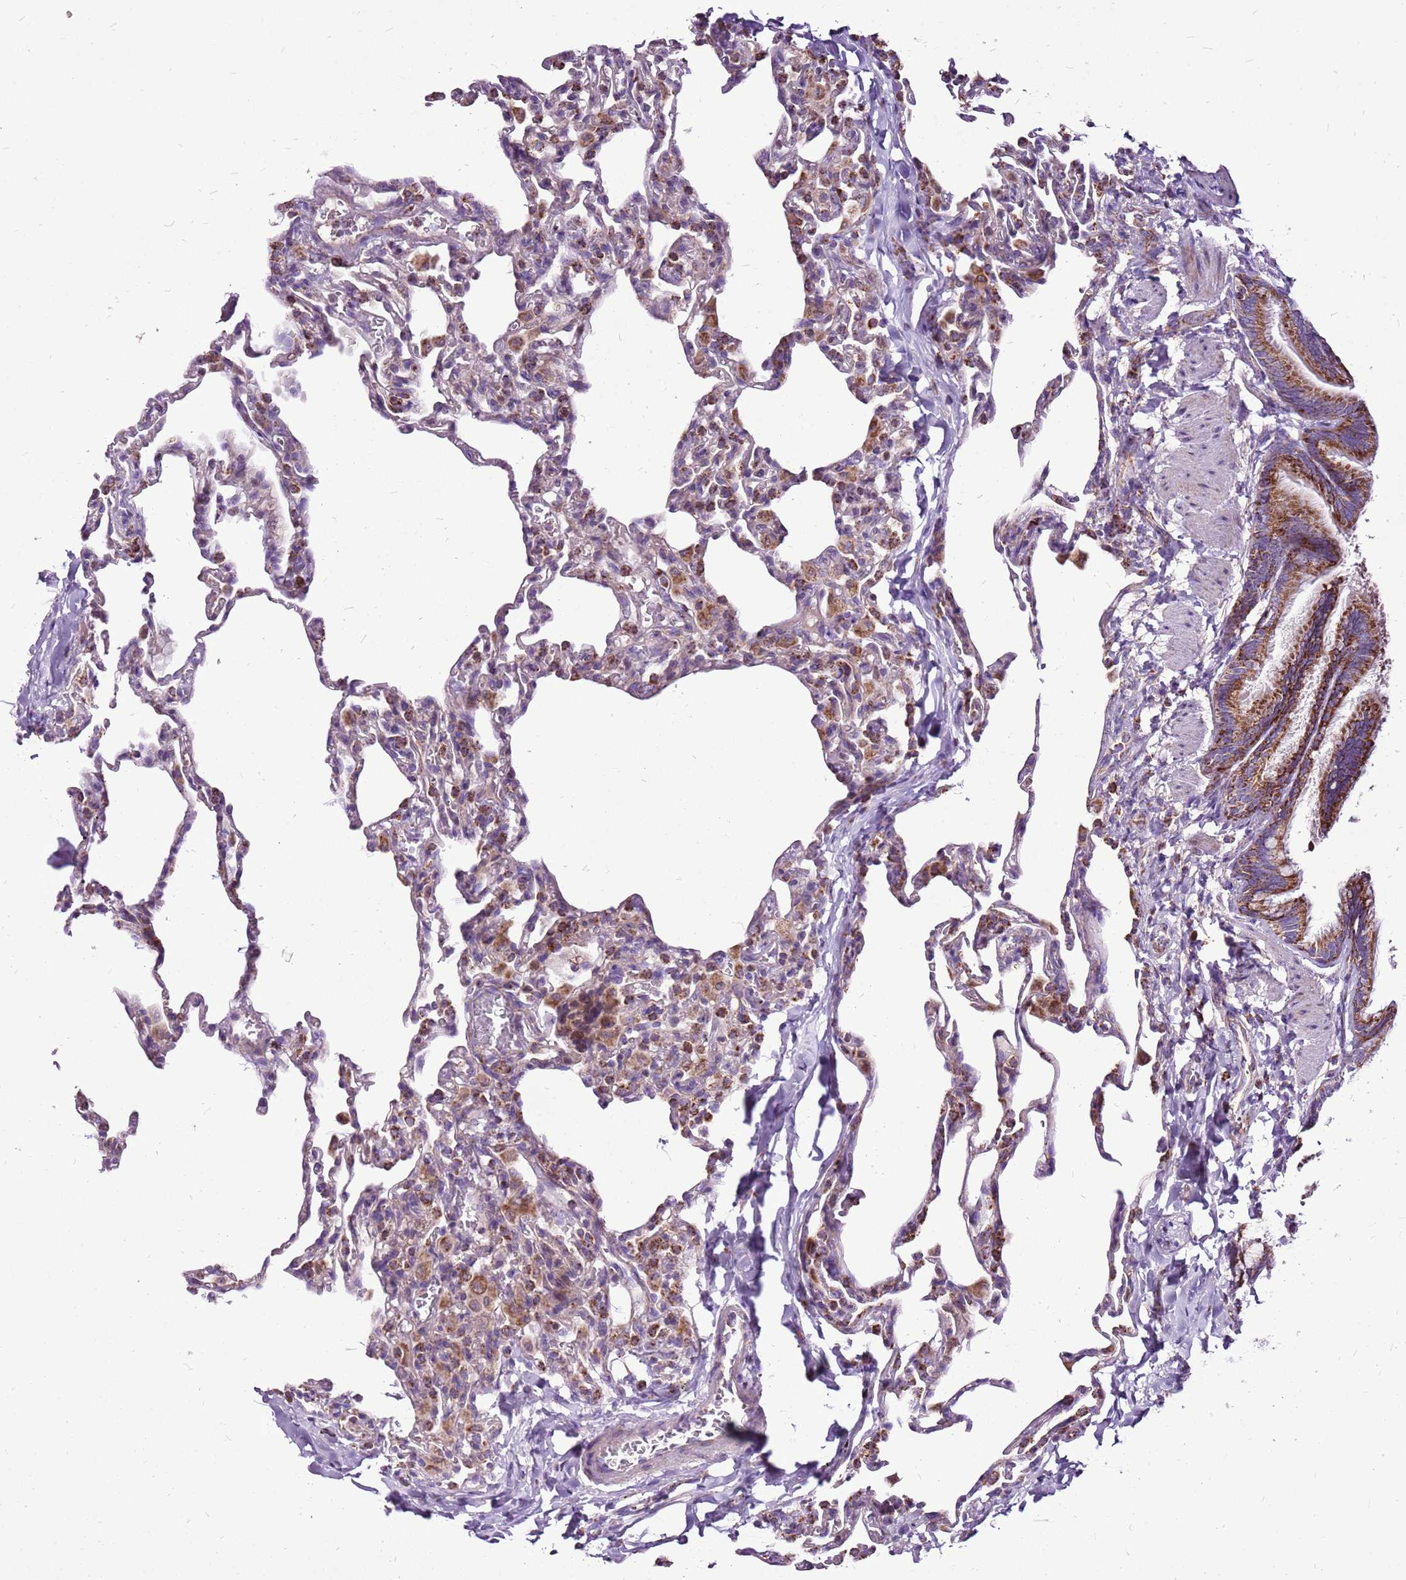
{"staining": {"intensity": "weak", "quantity": "25%-75%", "location": "cytoplasmic/membranous"}, "tissue": "lung", "cell_type": "Alveolar cells", "image_type": "normal", "snomed": [{"axis": "morphology", "description": "Normal tissue, NOS"}, {"axis": "topography", "description": "Lung"}], "caption": "Alveolar cells show weak cytoplasmic/membranous expression in approximately 25%-75% of cells in unremarkable lung.", "gene": "GCDH", "patient": {"sex": "male", "age": 20}}